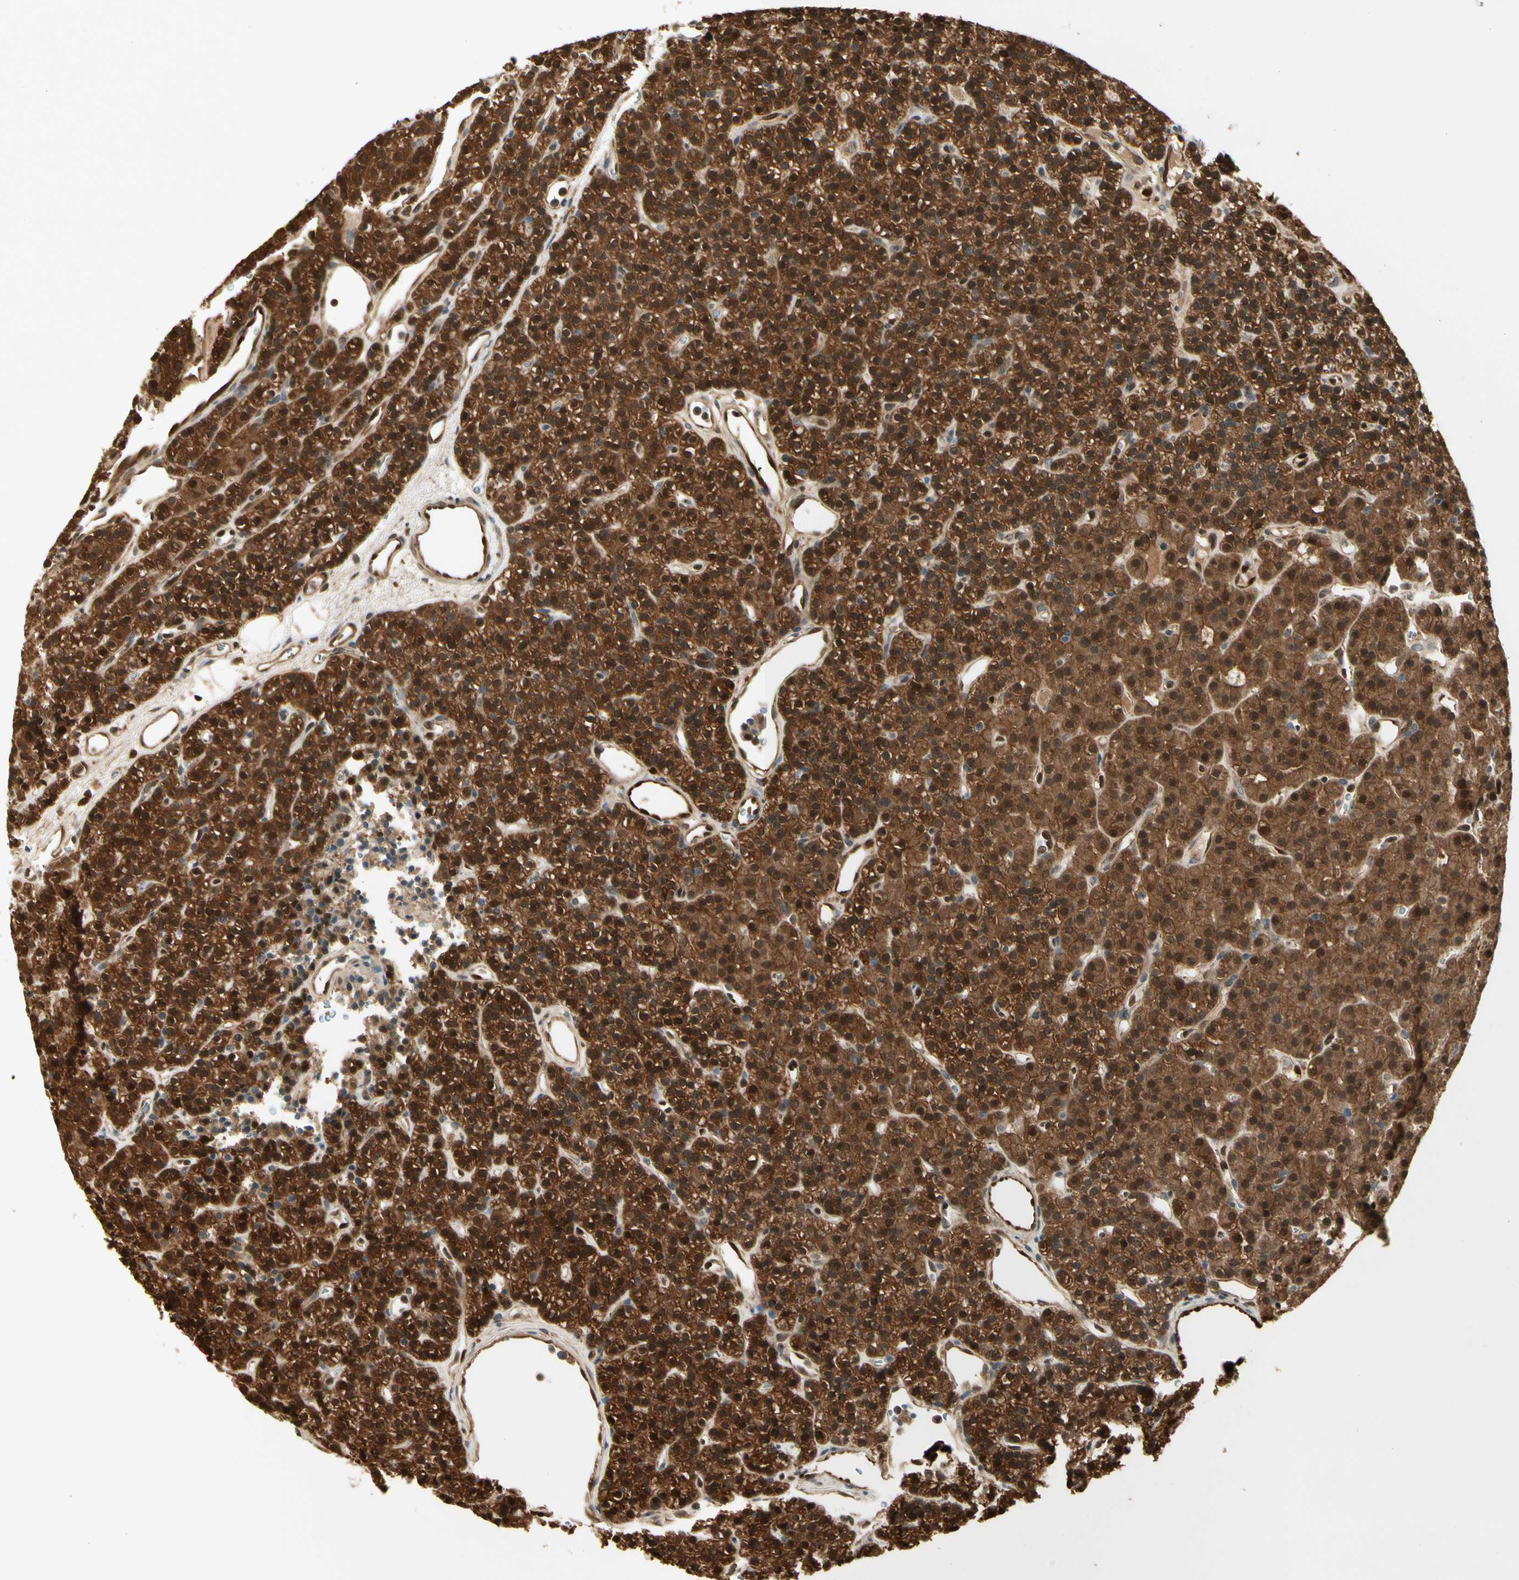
{"staining": {"intensity": "strong", "quantity": ">75%", "location": "cytoplasmic/membranous,nuclear"}, "tissue": "parathyroid gland", "cell_type": "Glandular cells", "image_type": "normal", "snomed": [{"axis": "morphology", "description": "Normal tissue, NOS"}, {"axis": "morphology", "description": "Hyperplasia, NOS"}, {"axis": "topography", "description": "Parathyroid gland"}], "caption": "A brown stain highlights strong cytoplasmic/membranous,nuclear positivity of a protein in glandular cells of unremarkable human parathyroid gland.", "gene": "SERPINB6", "patient": {"sex": "male", "age": 44}}